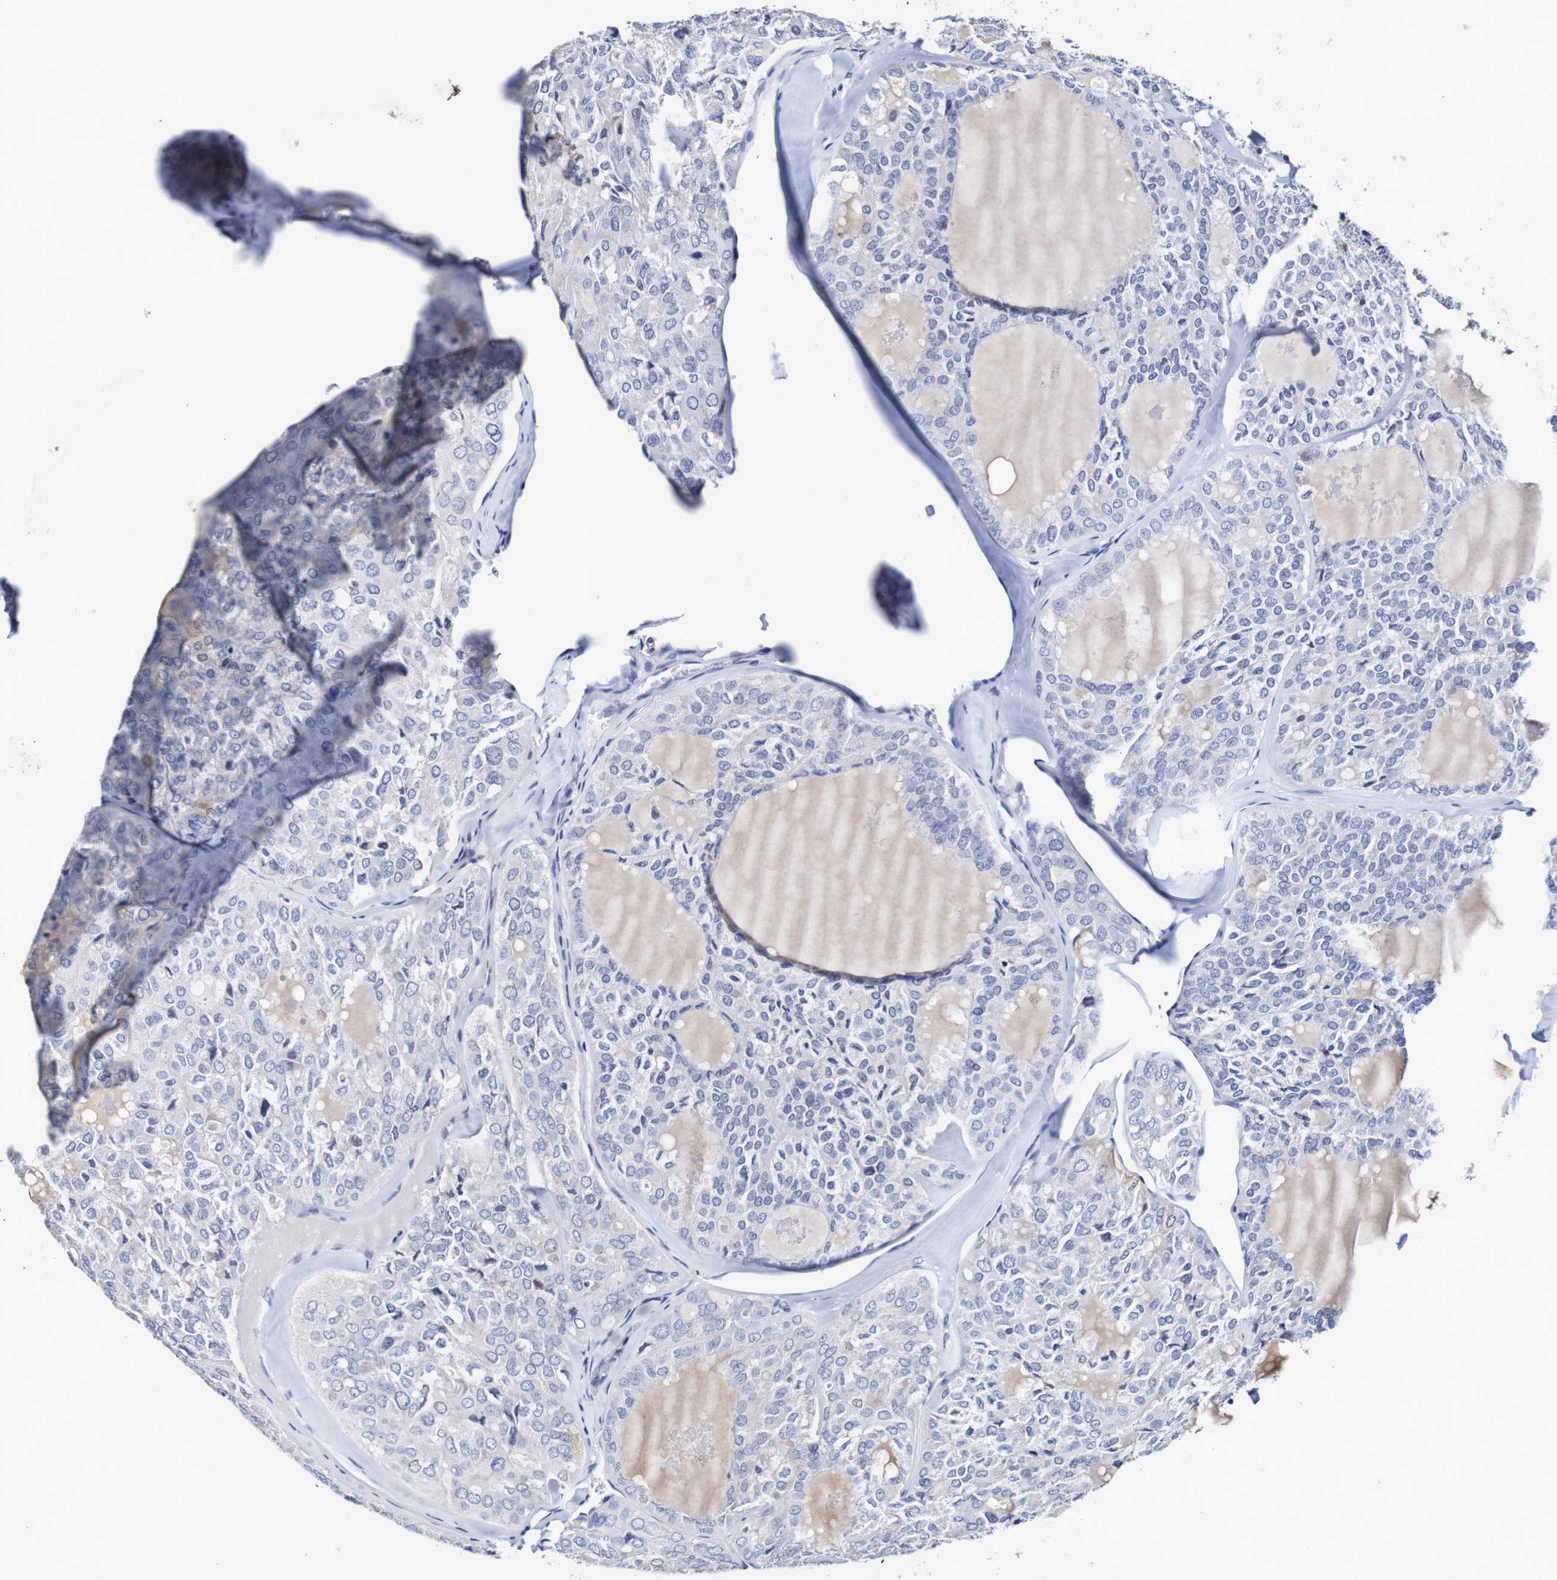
{"staining": {"intensity": "negative", "quantity": "none", "location": "none"}, "tissue": "thyroid cancer", "cell_type": "Tumor cells", "image_type": "cancer", "snomed": [{"axis": "morphology", "description": "Follicular adenoma carcinoma, NOS"}, {"axis": "topography", "description": "Thyroid gland"}], "caption": "Immunohistochemical staining of human thyroid follicular adenoma carcinoma exhibits no significant positivity in tumor cells.", "gene": "ACVR1C", "patient": {"sex": "male", "age": 75}}